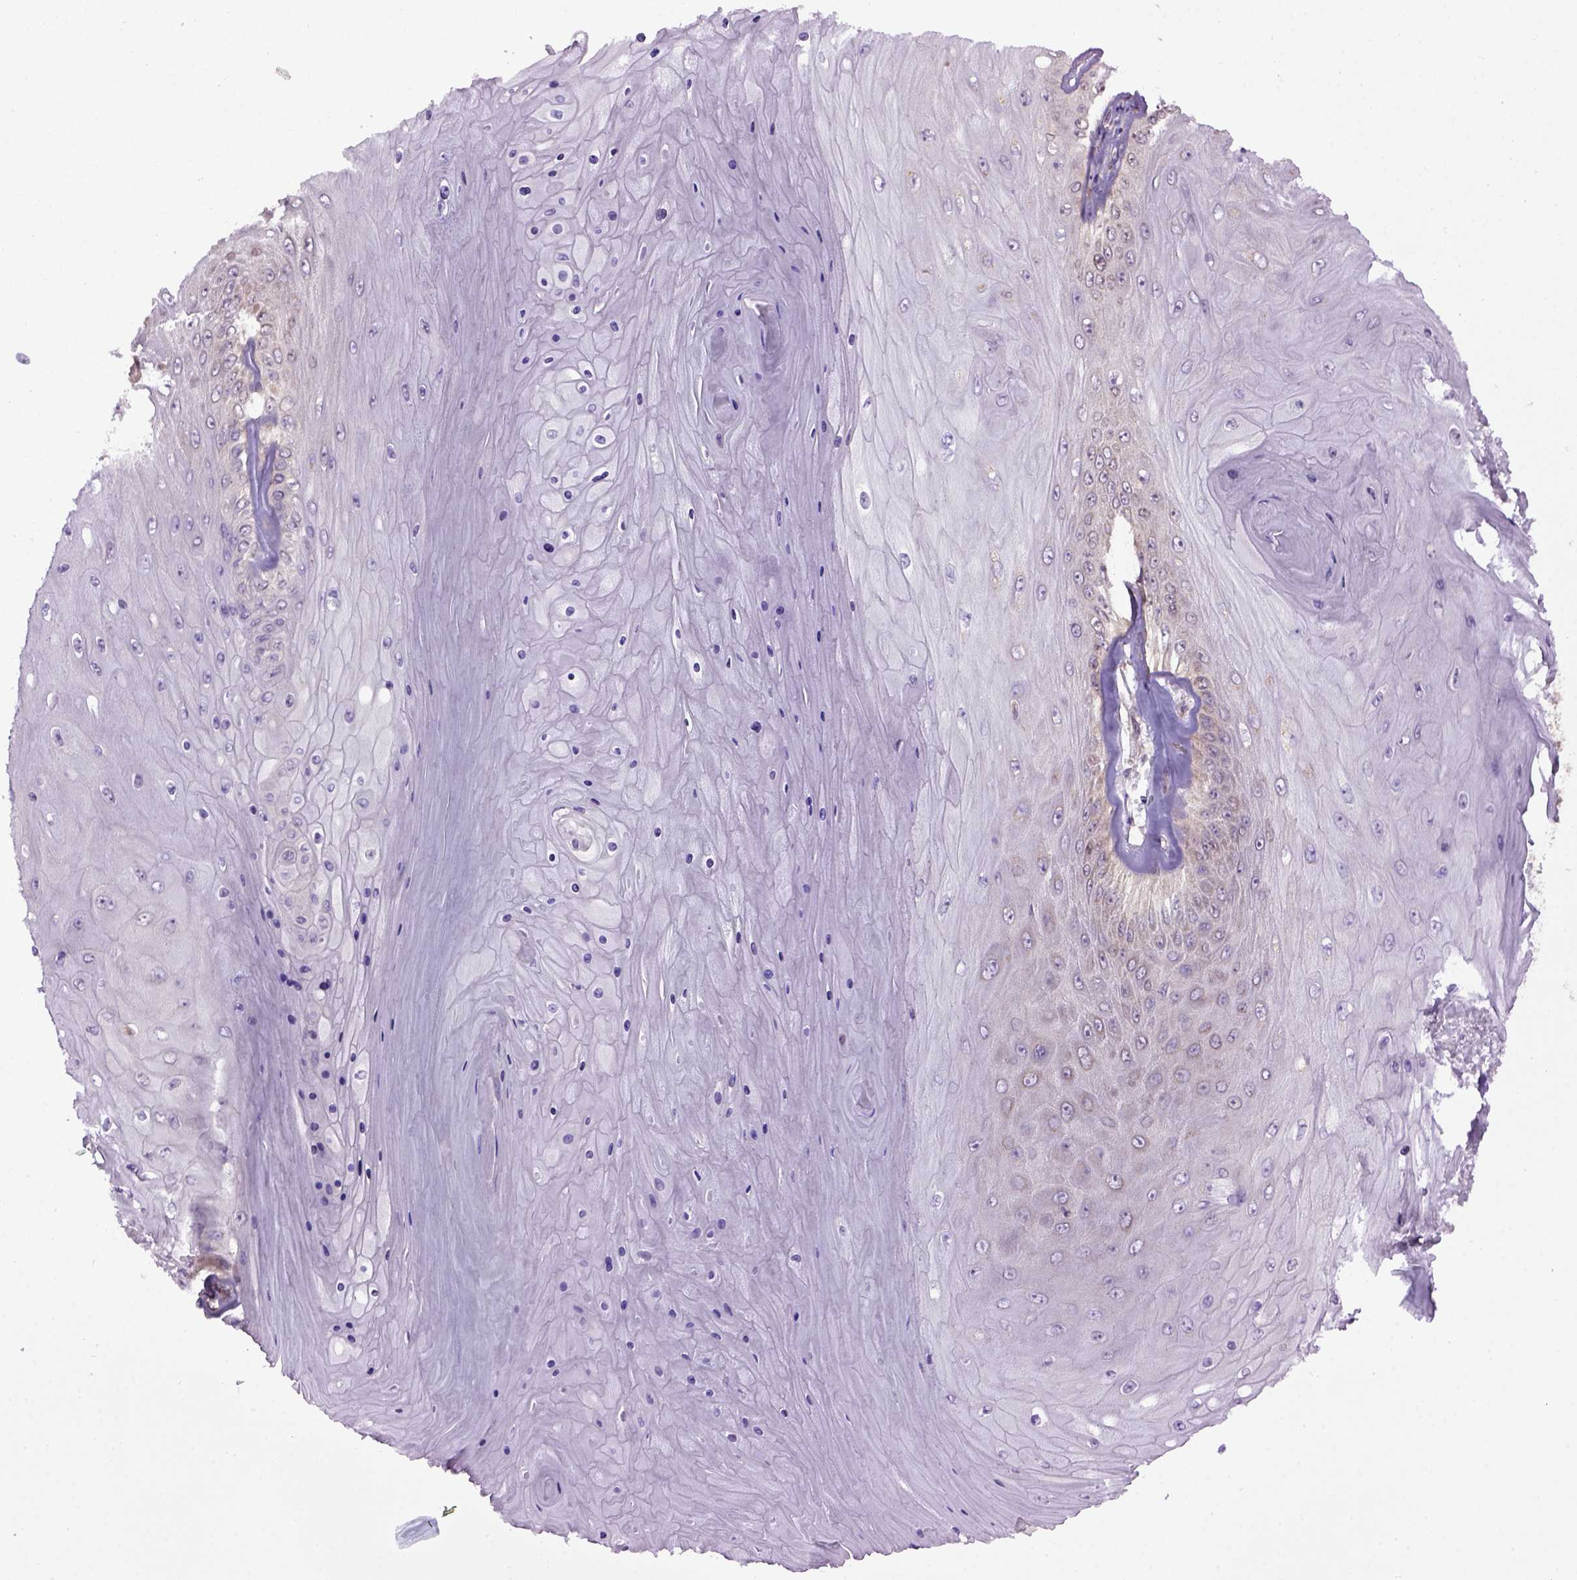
{"staining": {"intensity": "negative", "quantity": "none", "location": "none"}, "tissue": "skin cancer", "cell_type": "Tumor cells", "image_type": "cancer", "snomed": [{"axis": "morphology", "description": "Squamous cell carcinoma, NOS"}, {"axis": "topography", "description": "Skin"}], "caption": "IHC histopathology image of human skin cancer (squamous cell carcinoma) stained for a protein (brown), which demonstrates no staining in tumor cells.", "gene": "WDR48", "patient": {"sex": "male", "age": 62}}